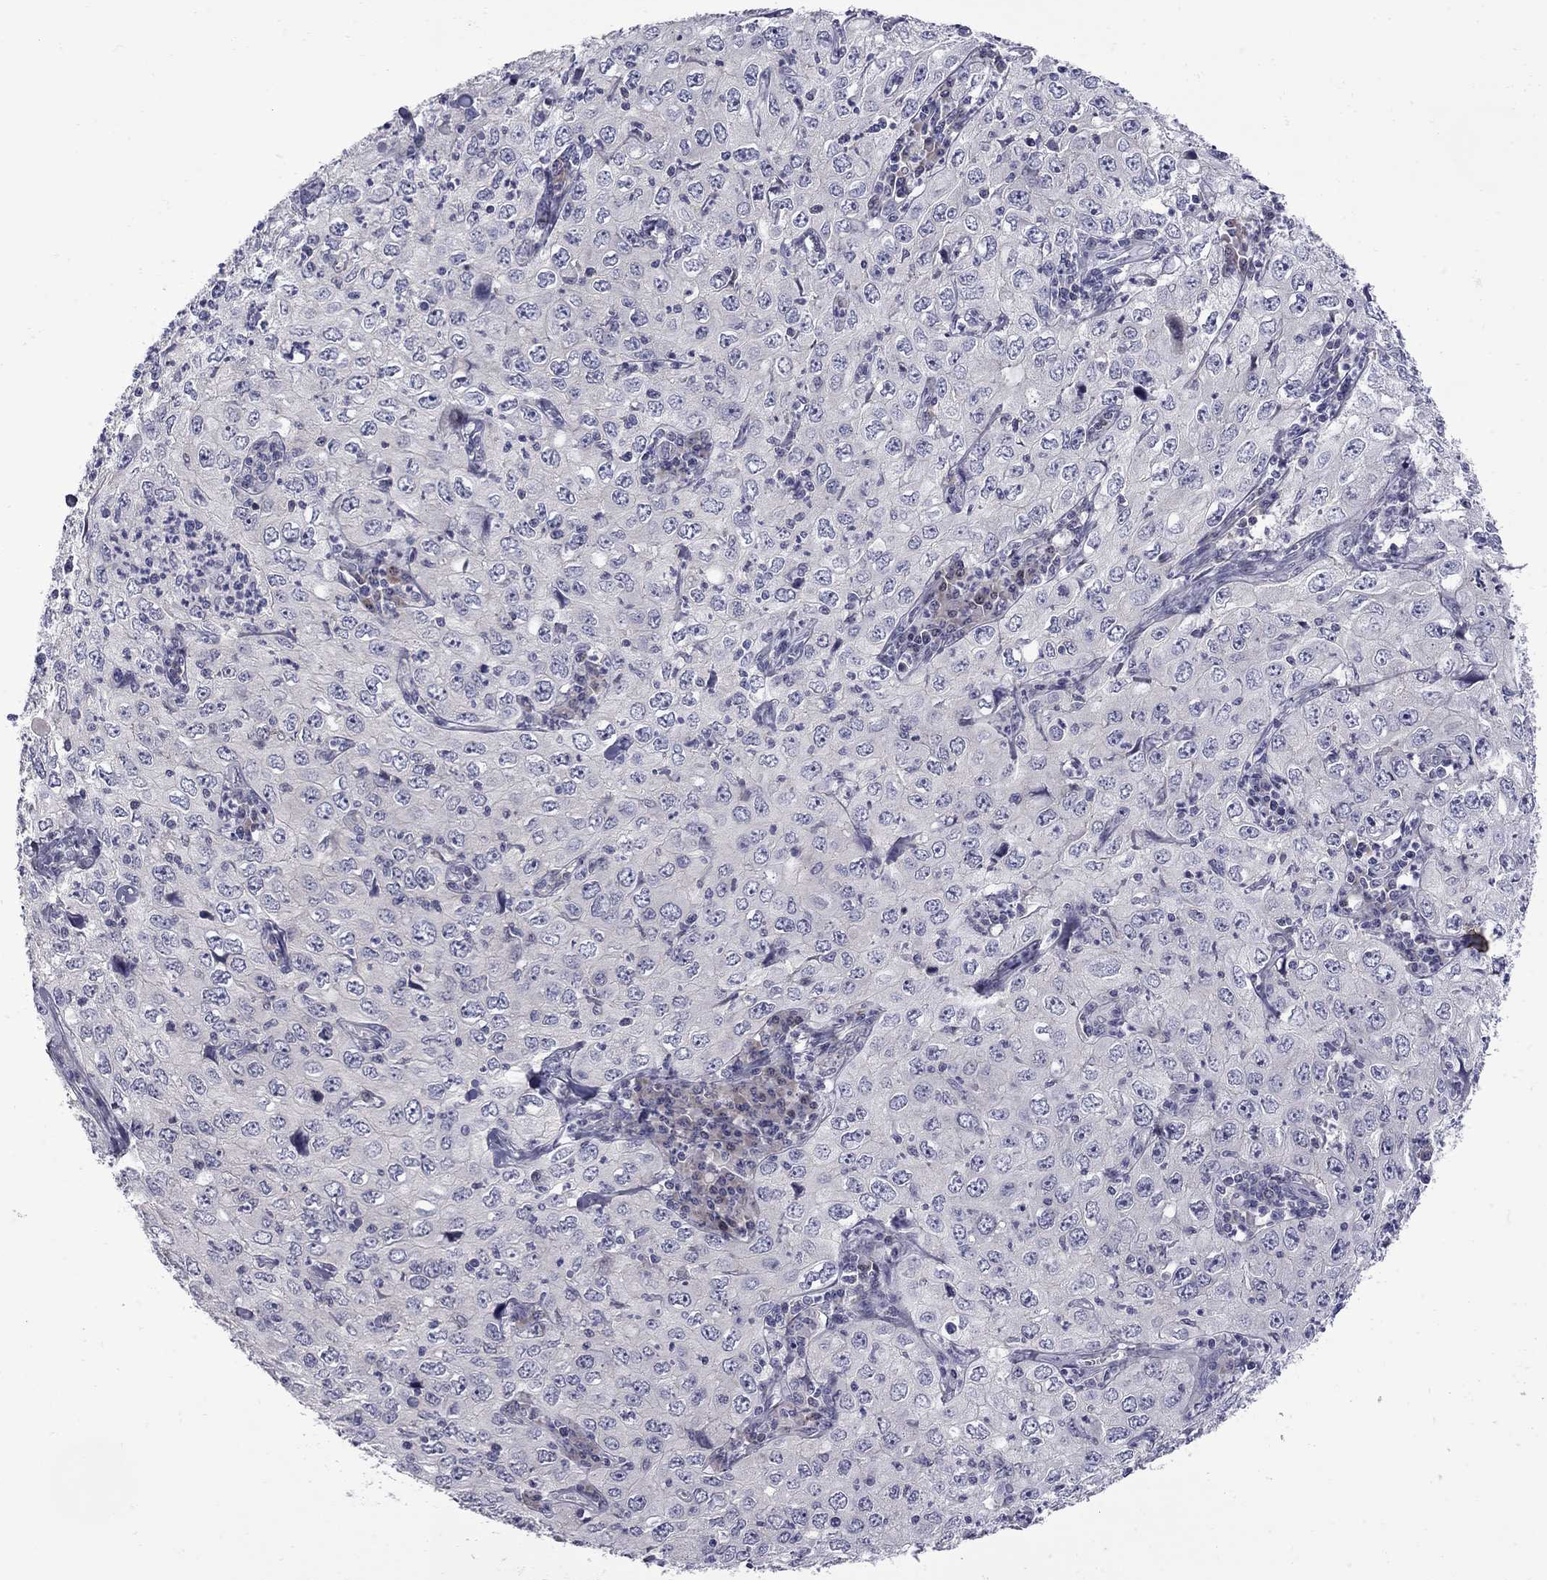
{"staining": {"intensity": "negative", "quantity": "none", "location": "none"}, "tissue": "cervical cancer", "cell_type": "Tumor cells", "image_type": "cancer", "snomed": [{"axis": "morphology", "description": "Squamous cell carcinoma, NOS"}, {"axis": "topography", "description": "Cervix"}], "caption": "Protein analysis of cervical squamous cell carcinoma exhibits no significant staining in tumor cells.", "gene": "NRARP", "patient": {"sex": "female", "age": 24}}